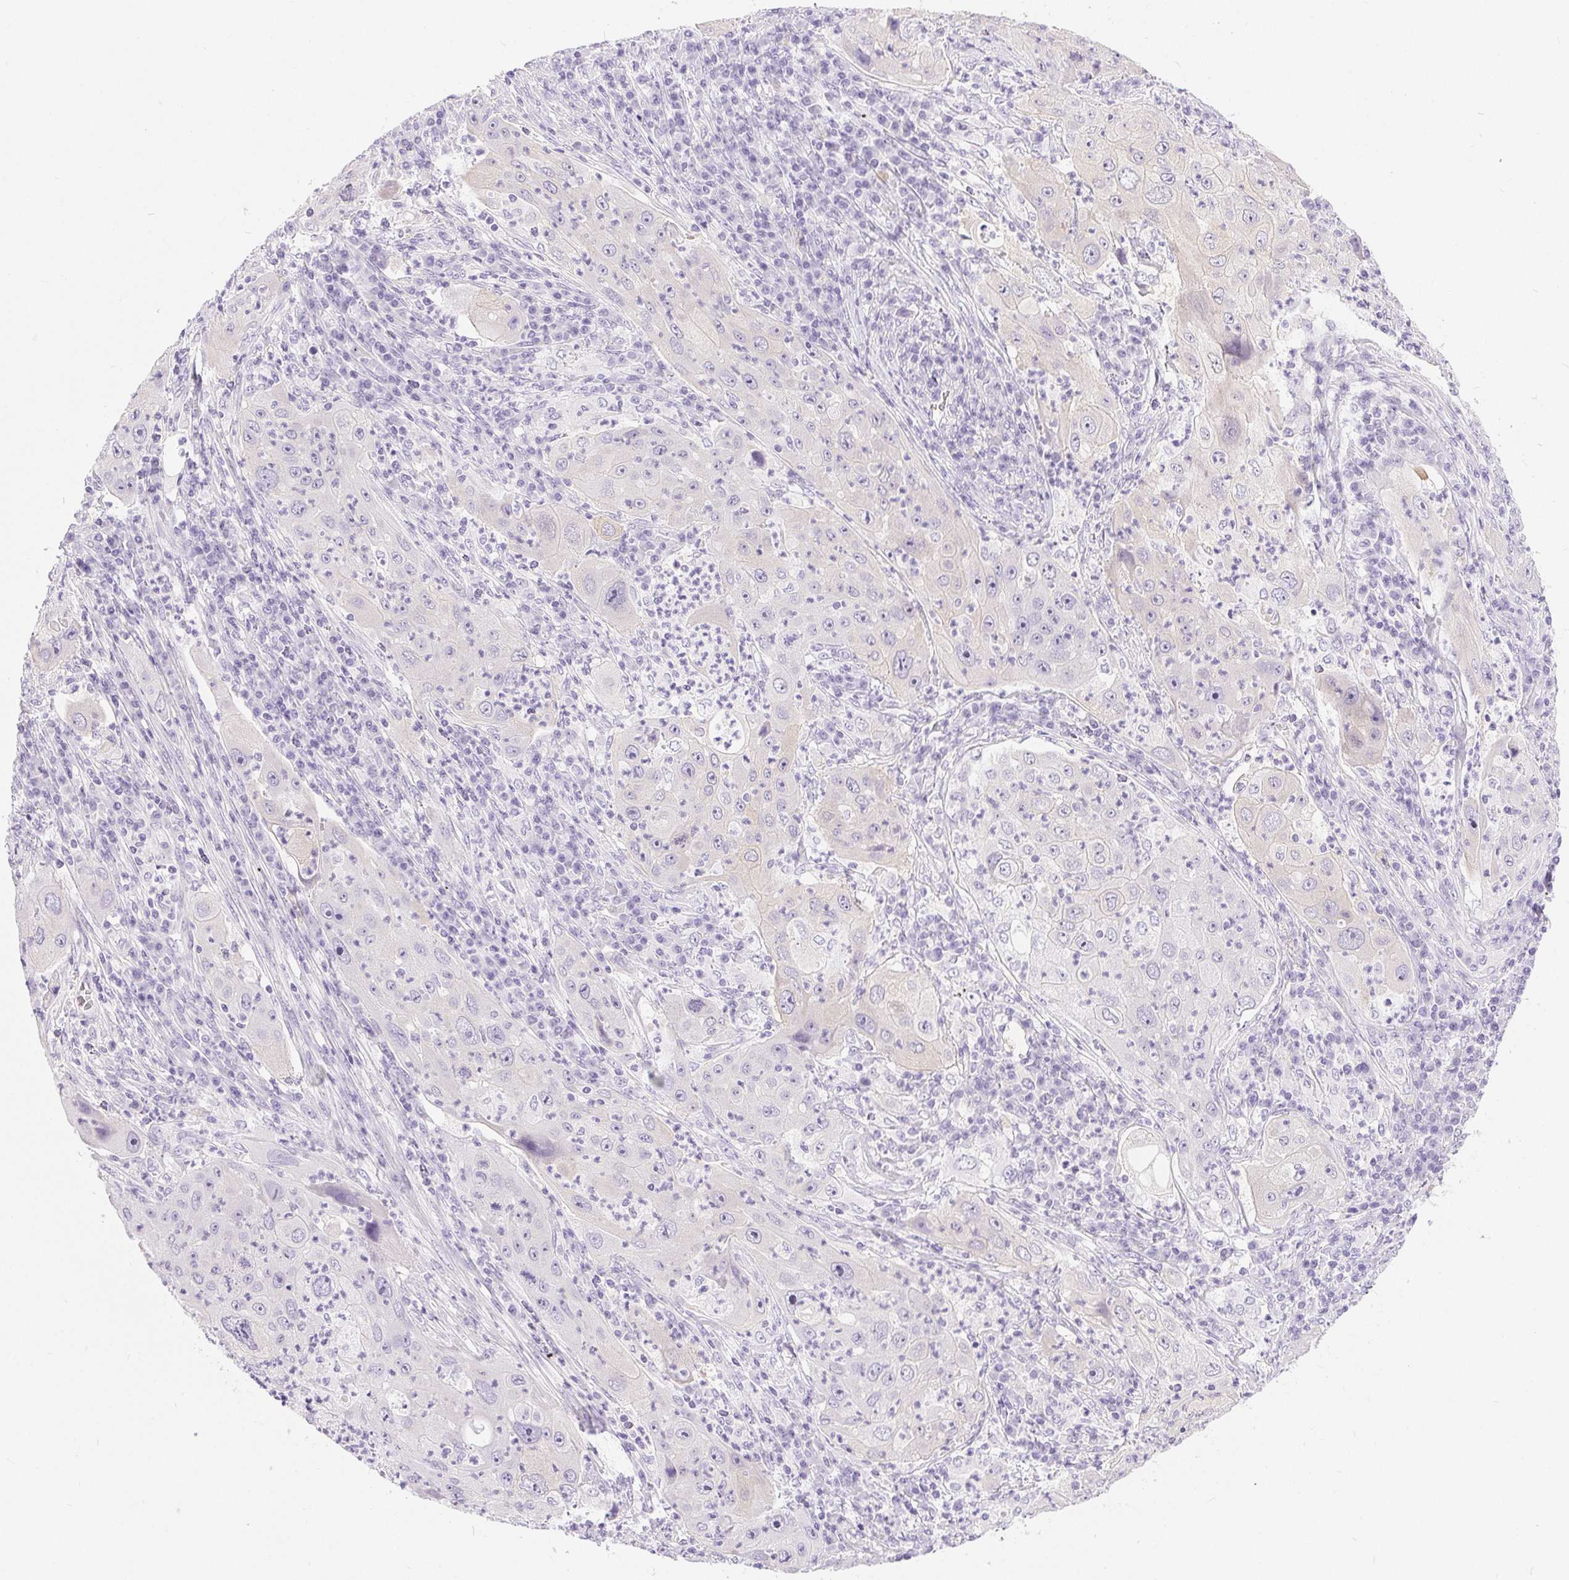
{"staining": {"intensity": "negative", "quantity": "none", "location": "none"}, "tissue": "lung cancer", "cell_type": "Tumor cells", "image_type": "cancer", "snomed": [{"axis": "morphology", "description": "Squamous cell carcinoma, NOS"}, {"axis": "topography", "description": "Lung"}], "caption": "Squamous cell carcinoma (lung) was stained to show a protein in brown. There is no significant positivity in tumor cells.", "gene": "XDH", "patient": {"sex": "female", "age": 59}}